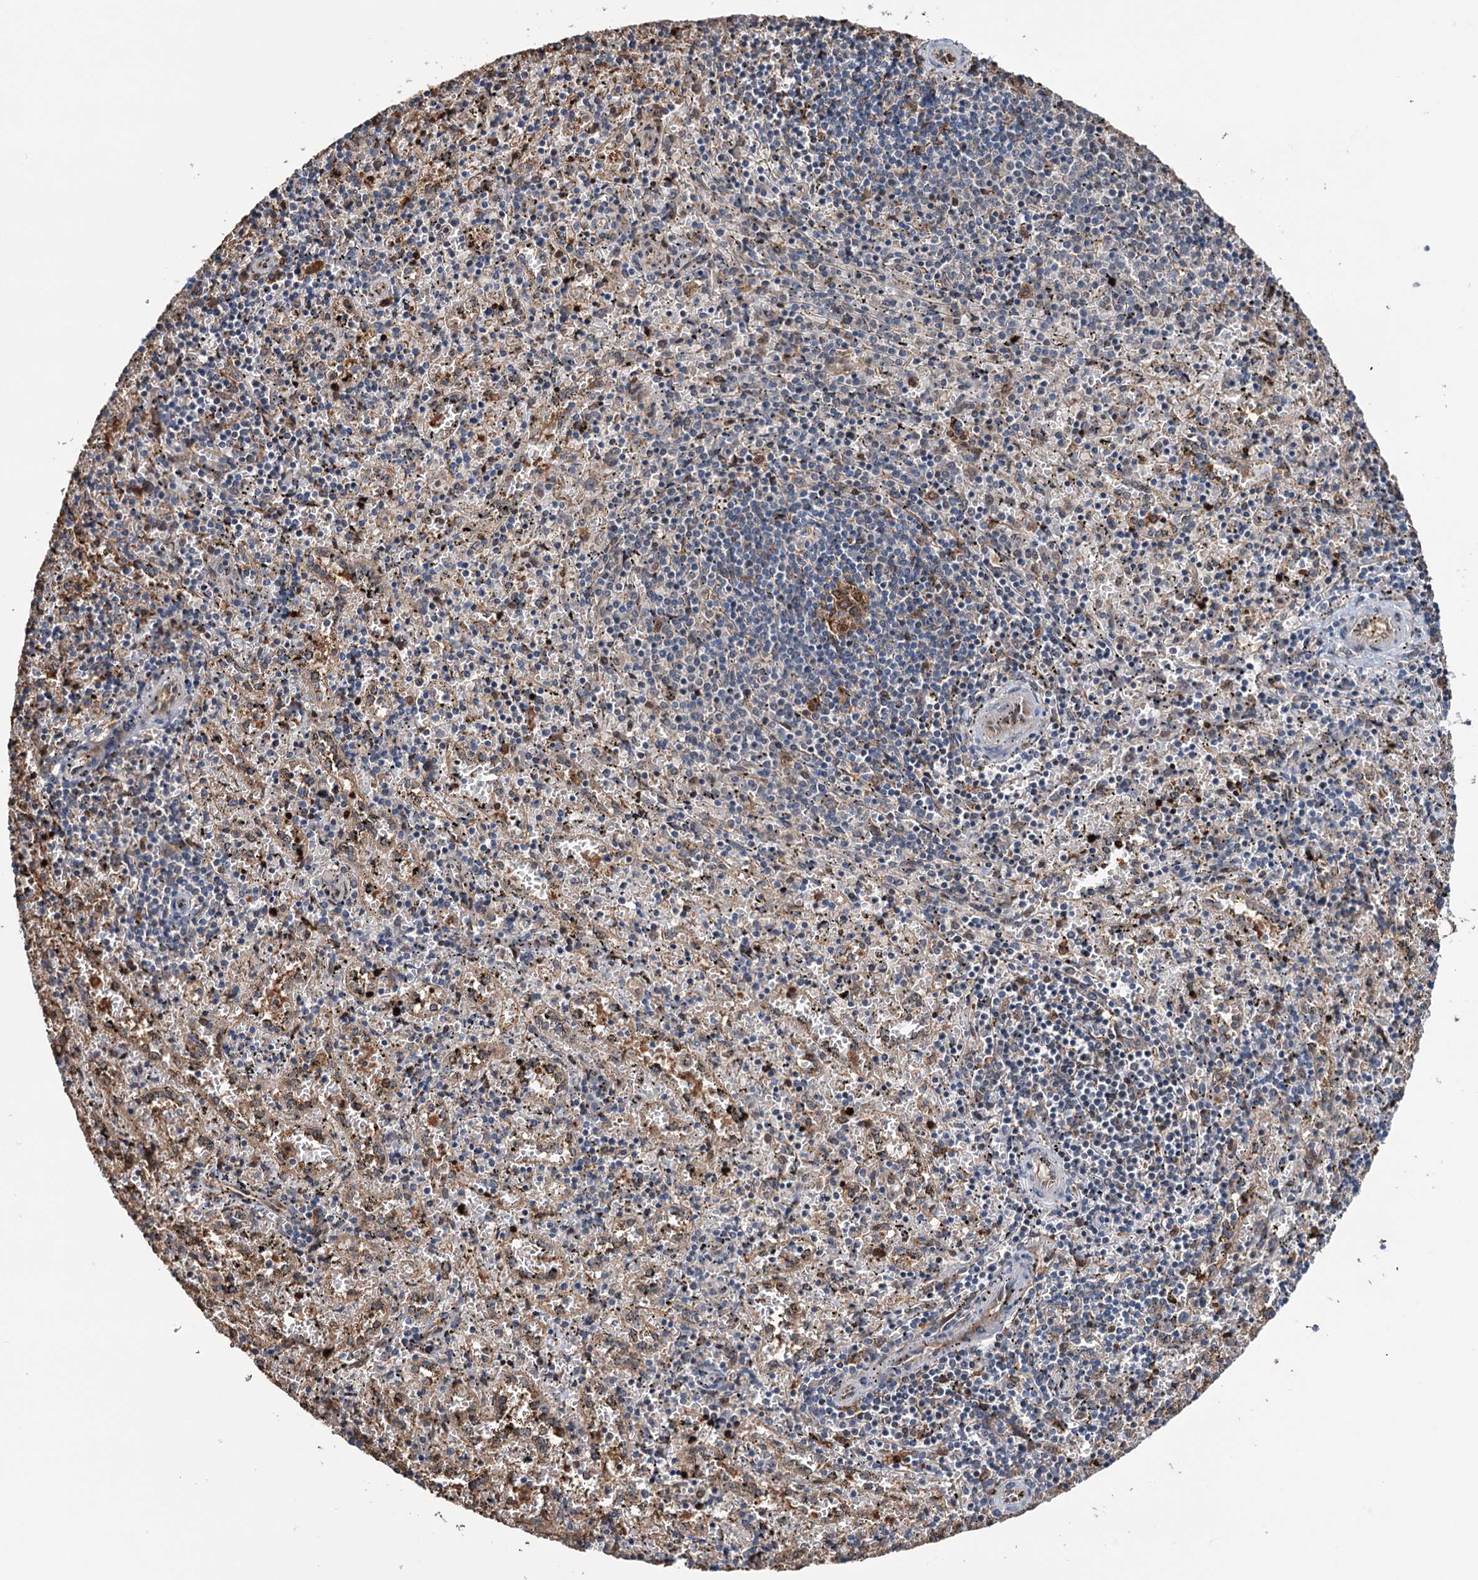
{"staining": {"intensity": "weak", "quantity": "25%-75%", "location": "cytoplasmic/membranous"}, "tissue": "spleen", "cell_type": "Cells in red pulp", "image_type": "normal", "snomed": [{"axis": "morphology", "description": "Normal tissue, NOS"}, {"axis": "topography", "description": "Spleen"}], "caption": "Immunohistochemical staining of normal human spleen exhibits 25%-75% levels of weak cytoplasmic/membranous protein positivity in approximately 25%-75% of cells in red pulp. Using DAB (brown) and hematoxylin (blue) stains, captured at high magnification using brightfield microscopy.", "gene": "NCAPD2", "patient": {"sex": "male", "age": 11}}